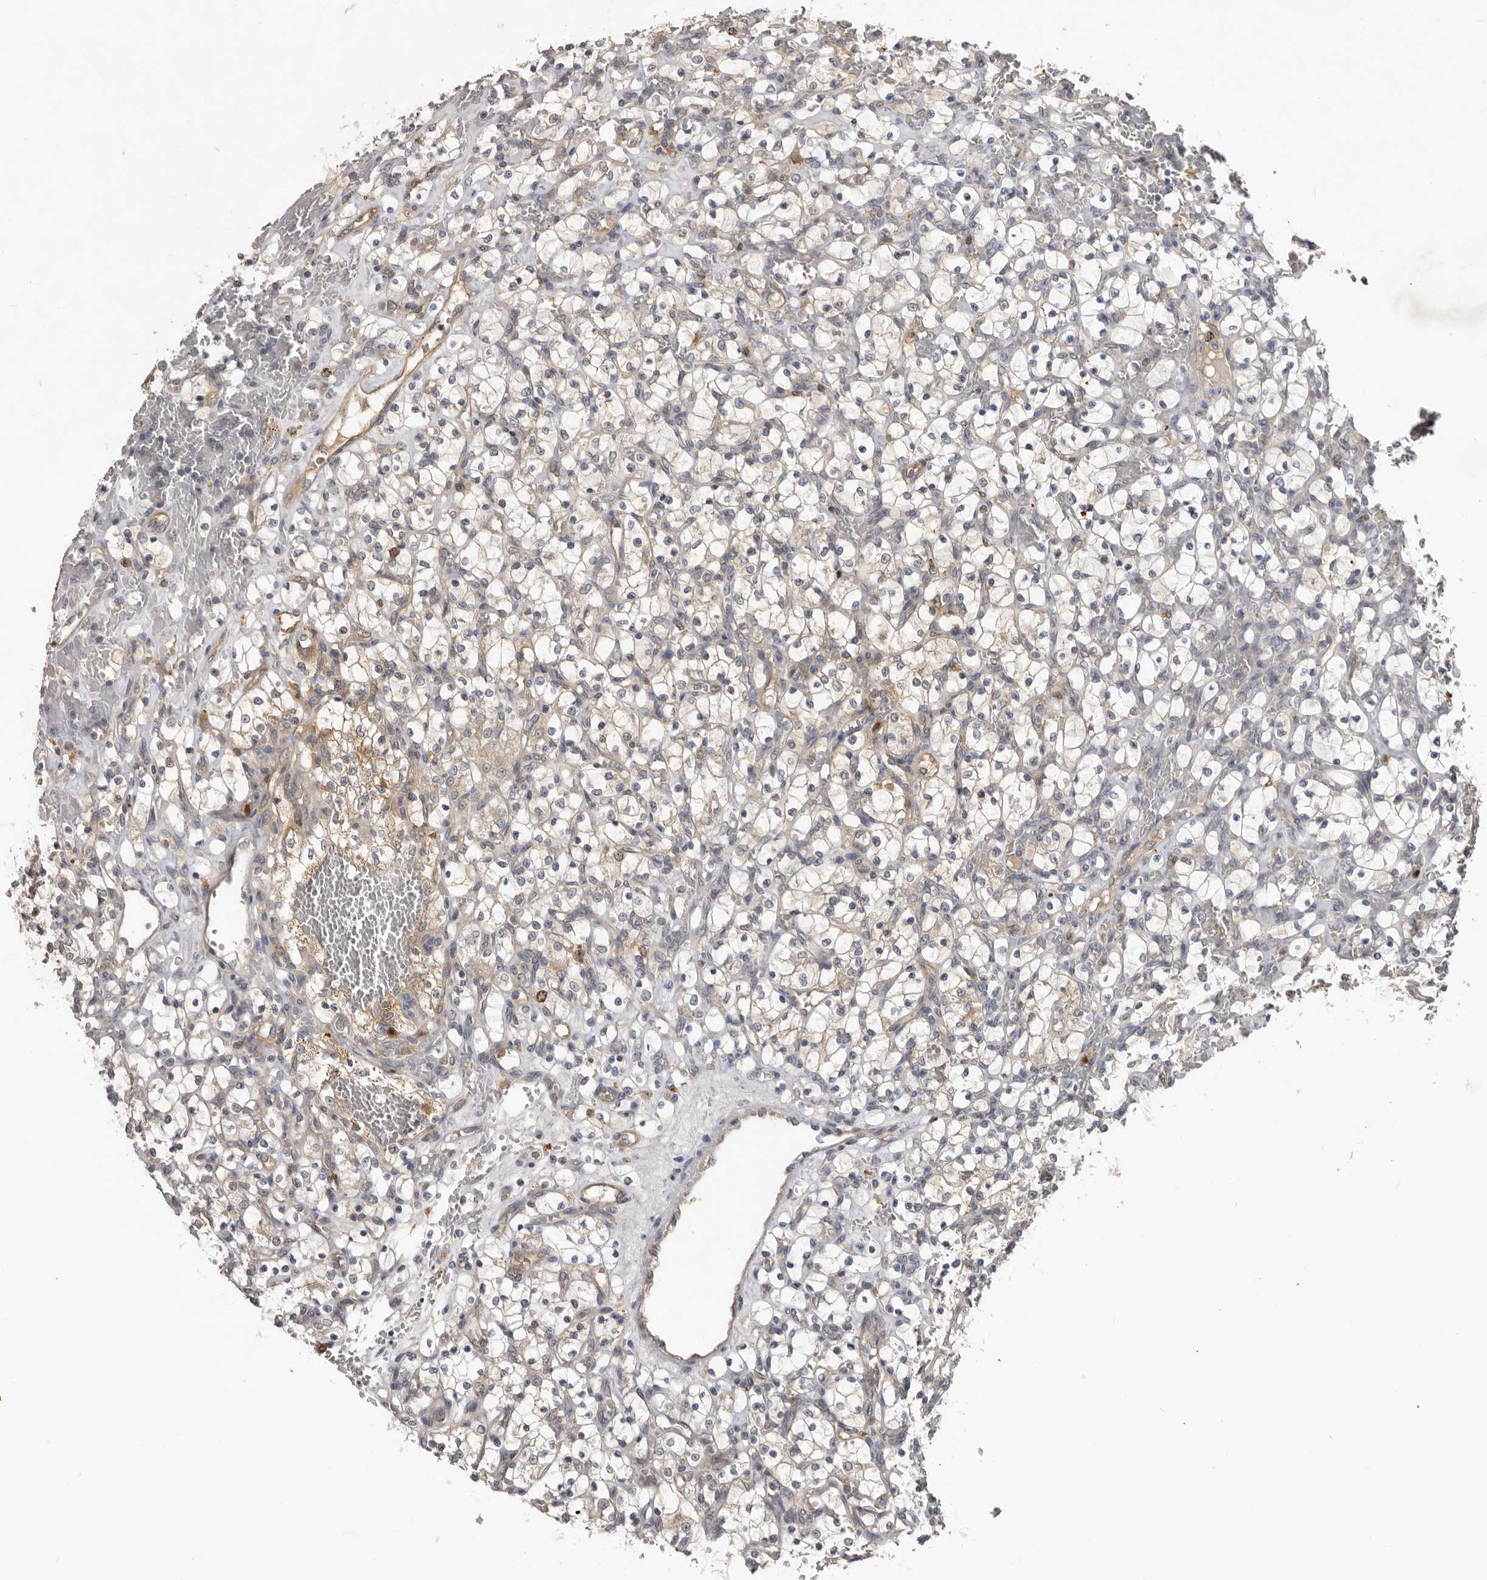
{"staining": {"intensity": "weak", "quantity": "<25%", "location": "cytoplasmic/membranous"}, "tissue": "renal cancer", "cell_type": "Tumor cells", "image_type": "cancer", "snomed": [{"axis": "morphology", "description": "Adenocarcinoma, NOS"}, {"axis": "topography", "description": "Kidney"}], "caption": "Renal cancer (adenocarcinoma) was stained to show a protein in brown. There is no significant expression in tumor cells.", "gene": "CDCA8", "patient": {"sex": "female", "age": 69}}